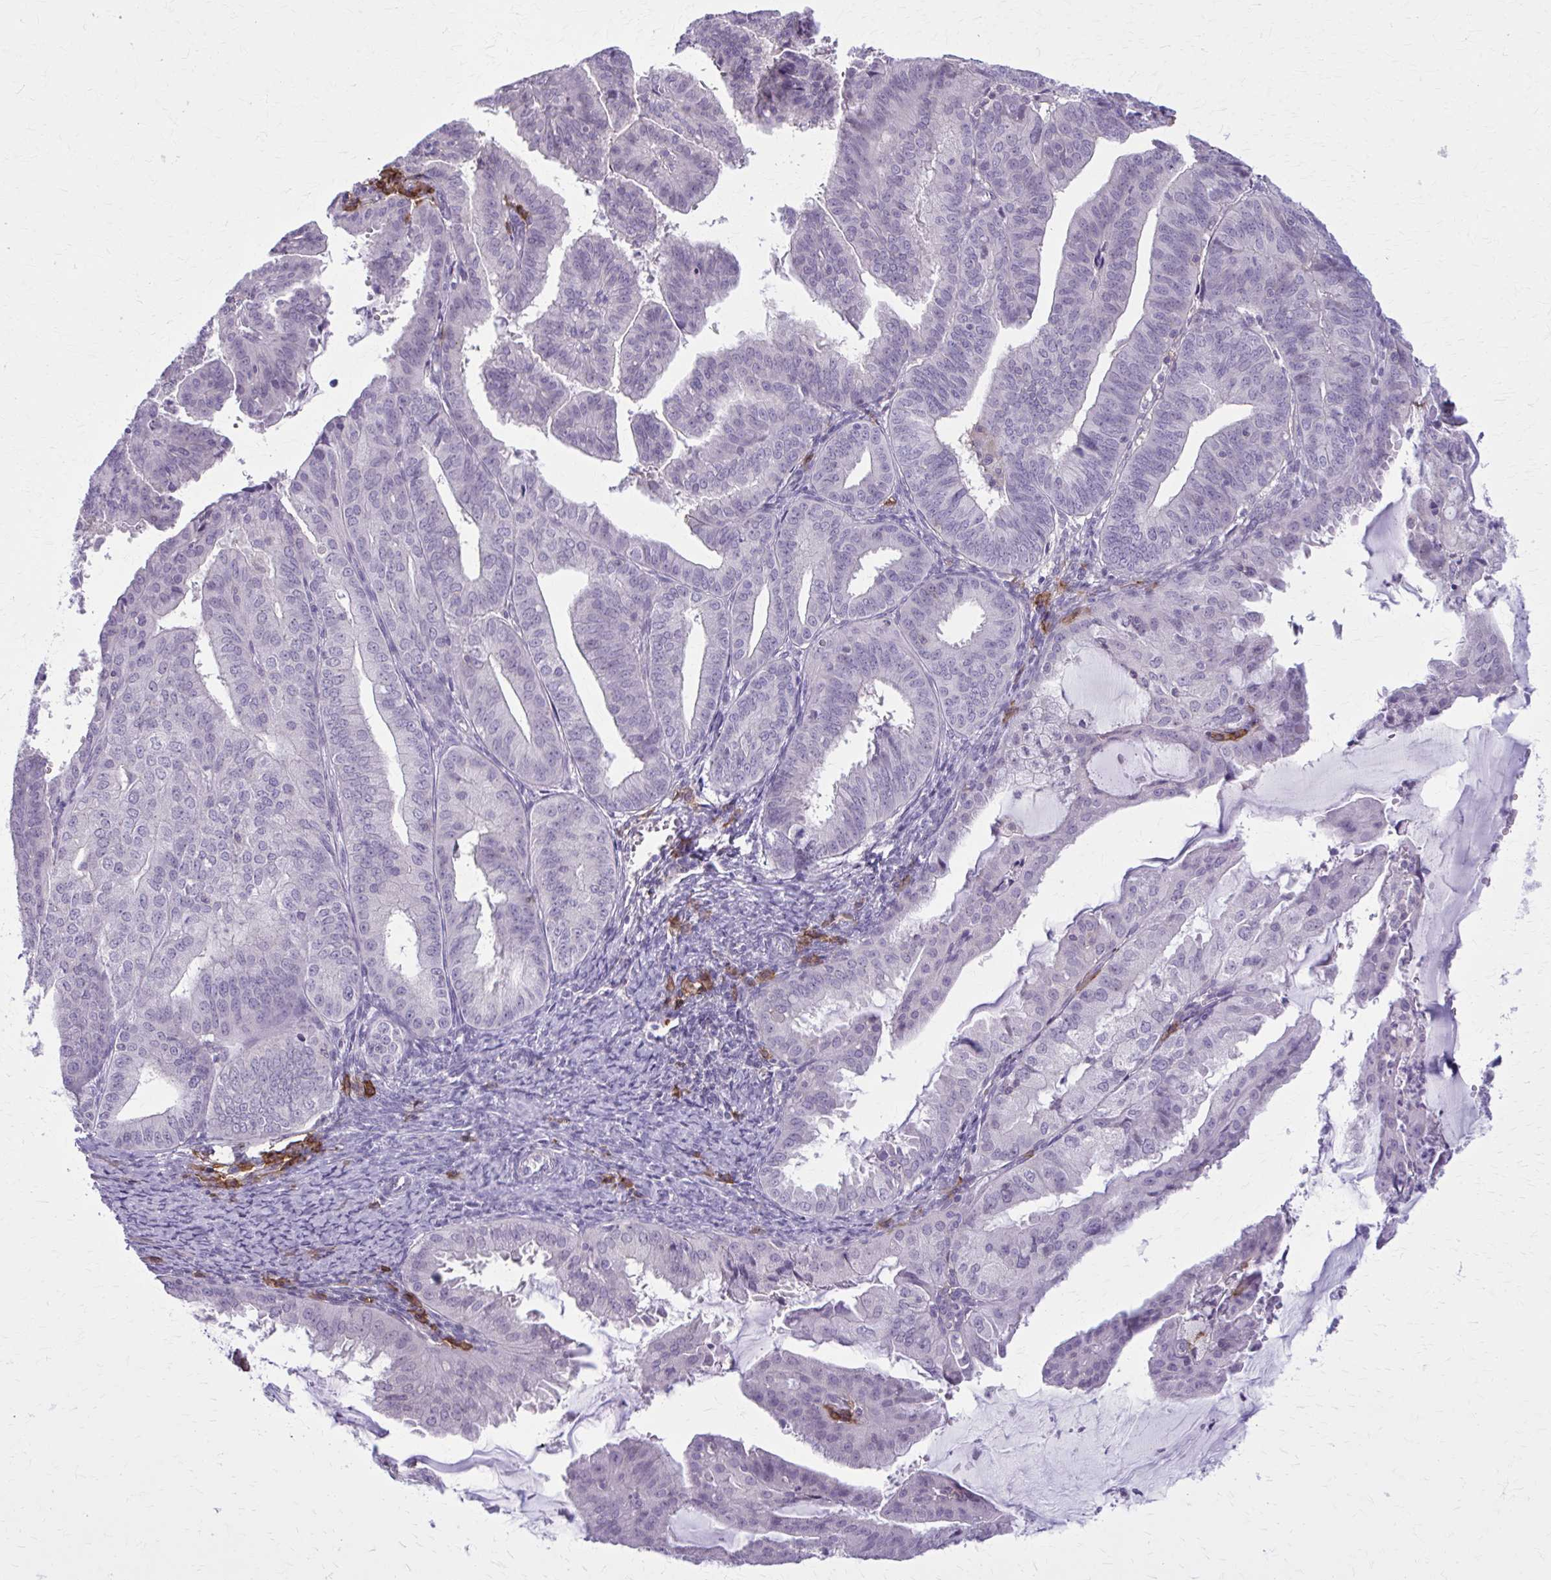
{"staining": {"intensity": "negative", "quantity": "none", "location": "none"}, "tissue": "endometrial cancer", "cell_type": "Tumor cells", "image_type": "cancer", "snomed": [{"axis": "morphology", "description": "Adenocarcinoma, NOS"}, {"axis": "topography", "description": "Endometrium"}], "caption": "An IHC micrograph of endometrial cancer (adenocarcinoma) is shown. There is no staining in tumor cells of endometrial cancer (adenocarcinoma).", "gene": "CD38", "patient": {"sex": "female", "age": 70}}